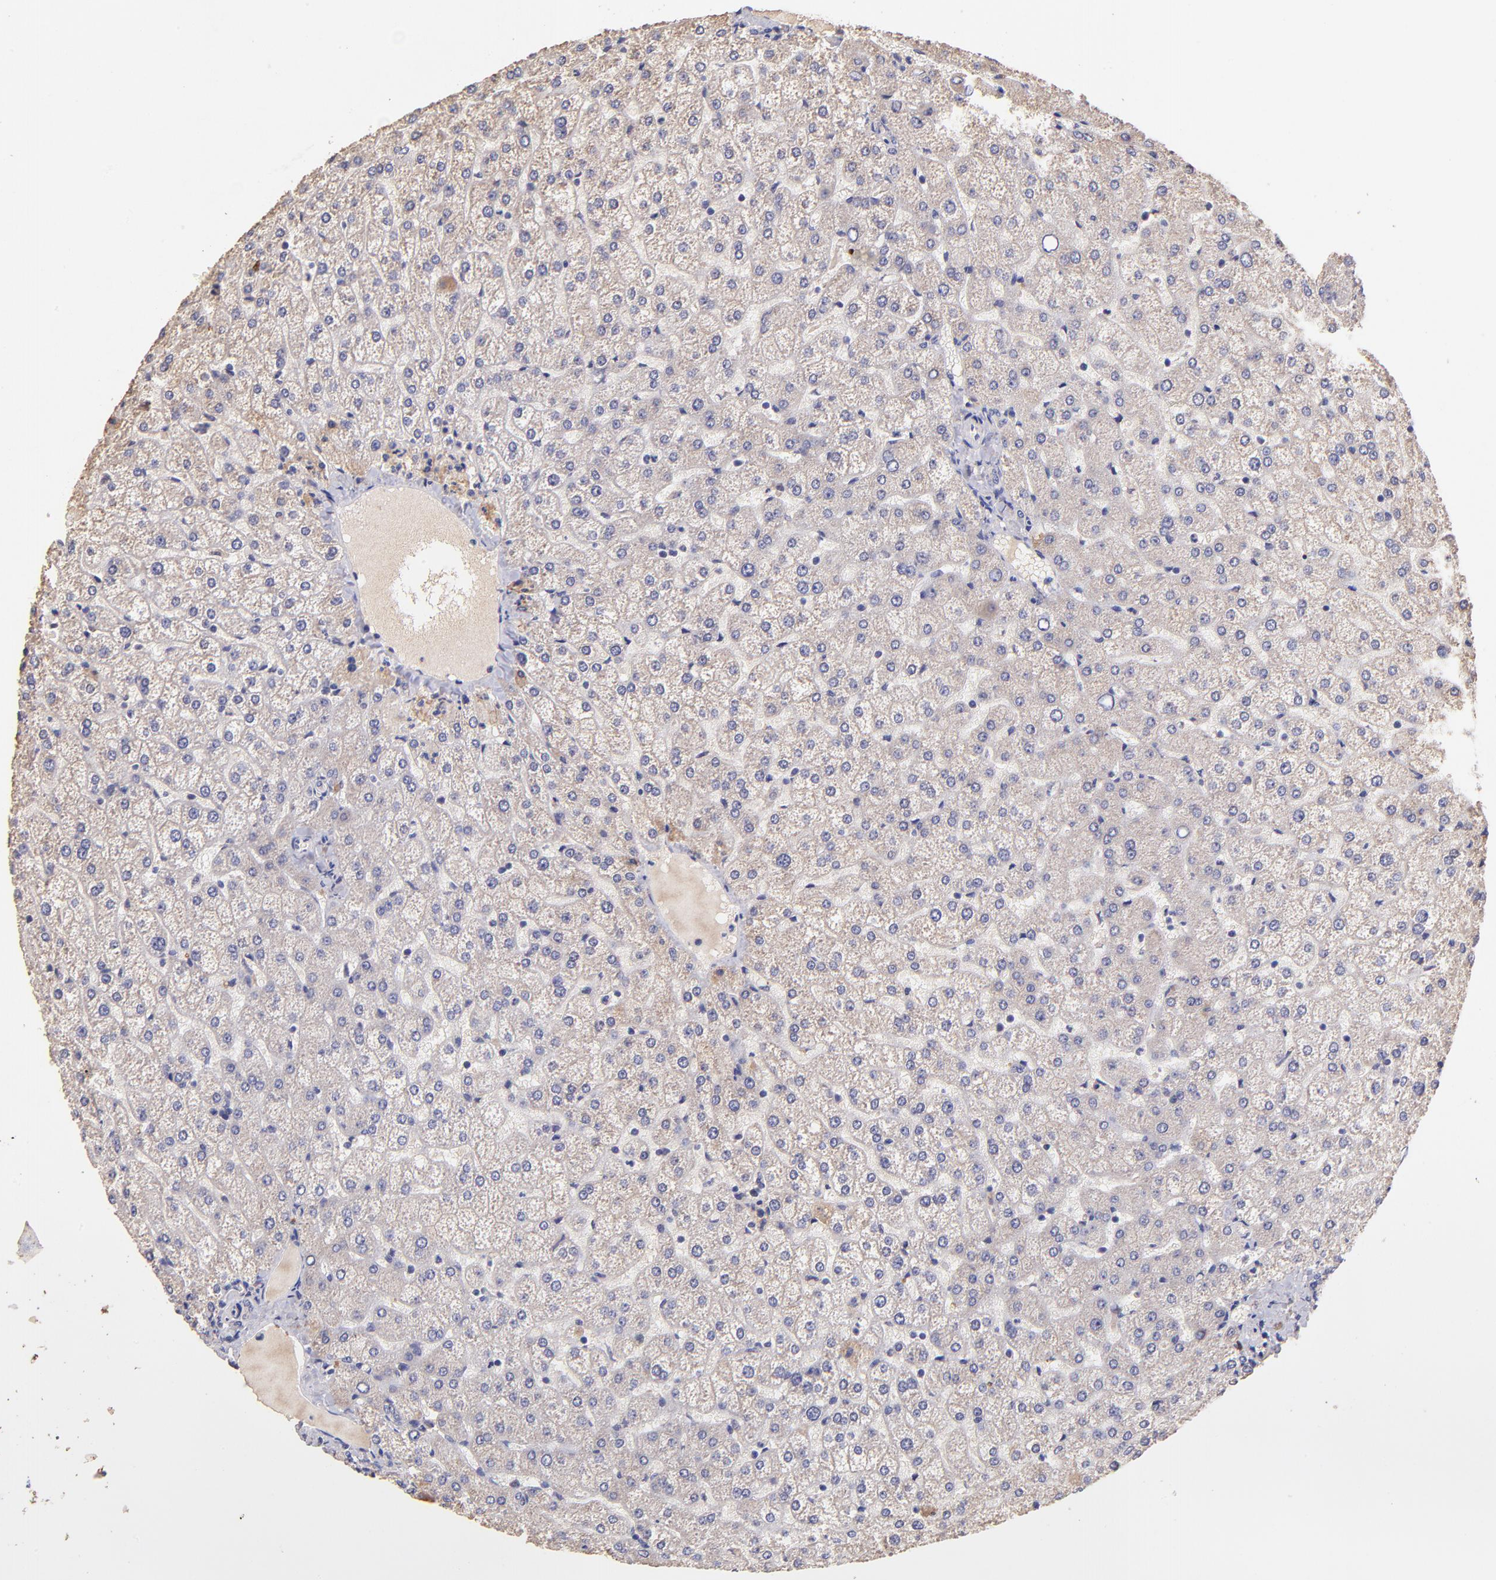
{"staining": {"intensity": "negative", "quantity": "none", "location": "none"}, "tissue": "liver", "cell_type": "Cholangiocytes", "image_type": "normal", "snomed": [{"axis": "morphology", "description": "Normal tissue, NOS"}, {"axis": "topography", "description": "Liver"}], "caption": "Immunohistochemistry of unremarkable human liver demonstrates no staining in cholangiocytes. (IHC, brightfield microscopy, high magnification).", "gene": "RNASEL", "patient": {"sex": "female", "age": 32}}